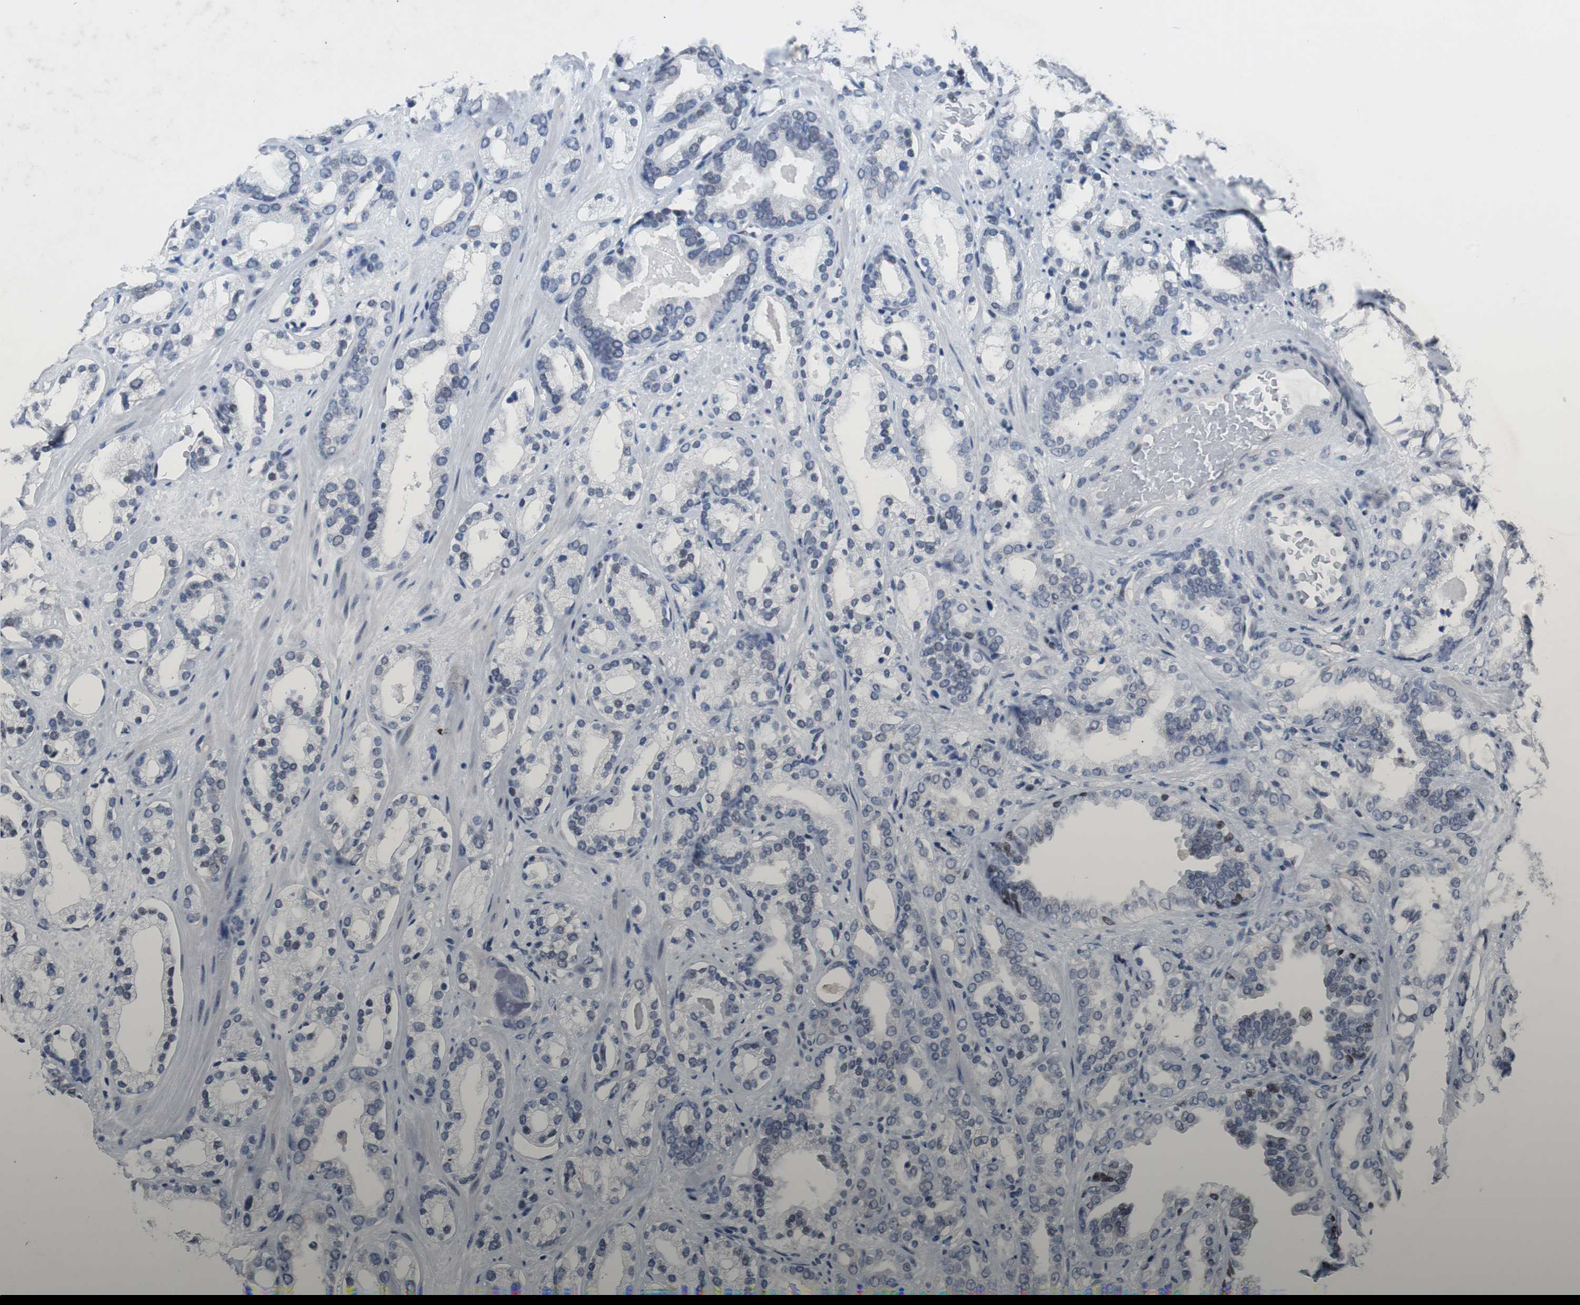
{"staining": {"intensity": "negative", "quantity": "none", "location": "none"}, "tissue": "prostate cancer", "cell_type": "Tumor cells", "image_type": "cancer", "snomed": [{"axis": "morphology", "description": "Adenocarcinoma, Low grade"}, {"axis": "topography", "description": "Prostate"}], "caption": "An immunohistochemistry image of prostate cancer is shown. There is no staining in tumor cells of prostate cancer.", "gene": "TP63", "patient": {"sex": "male", "age": 63}}